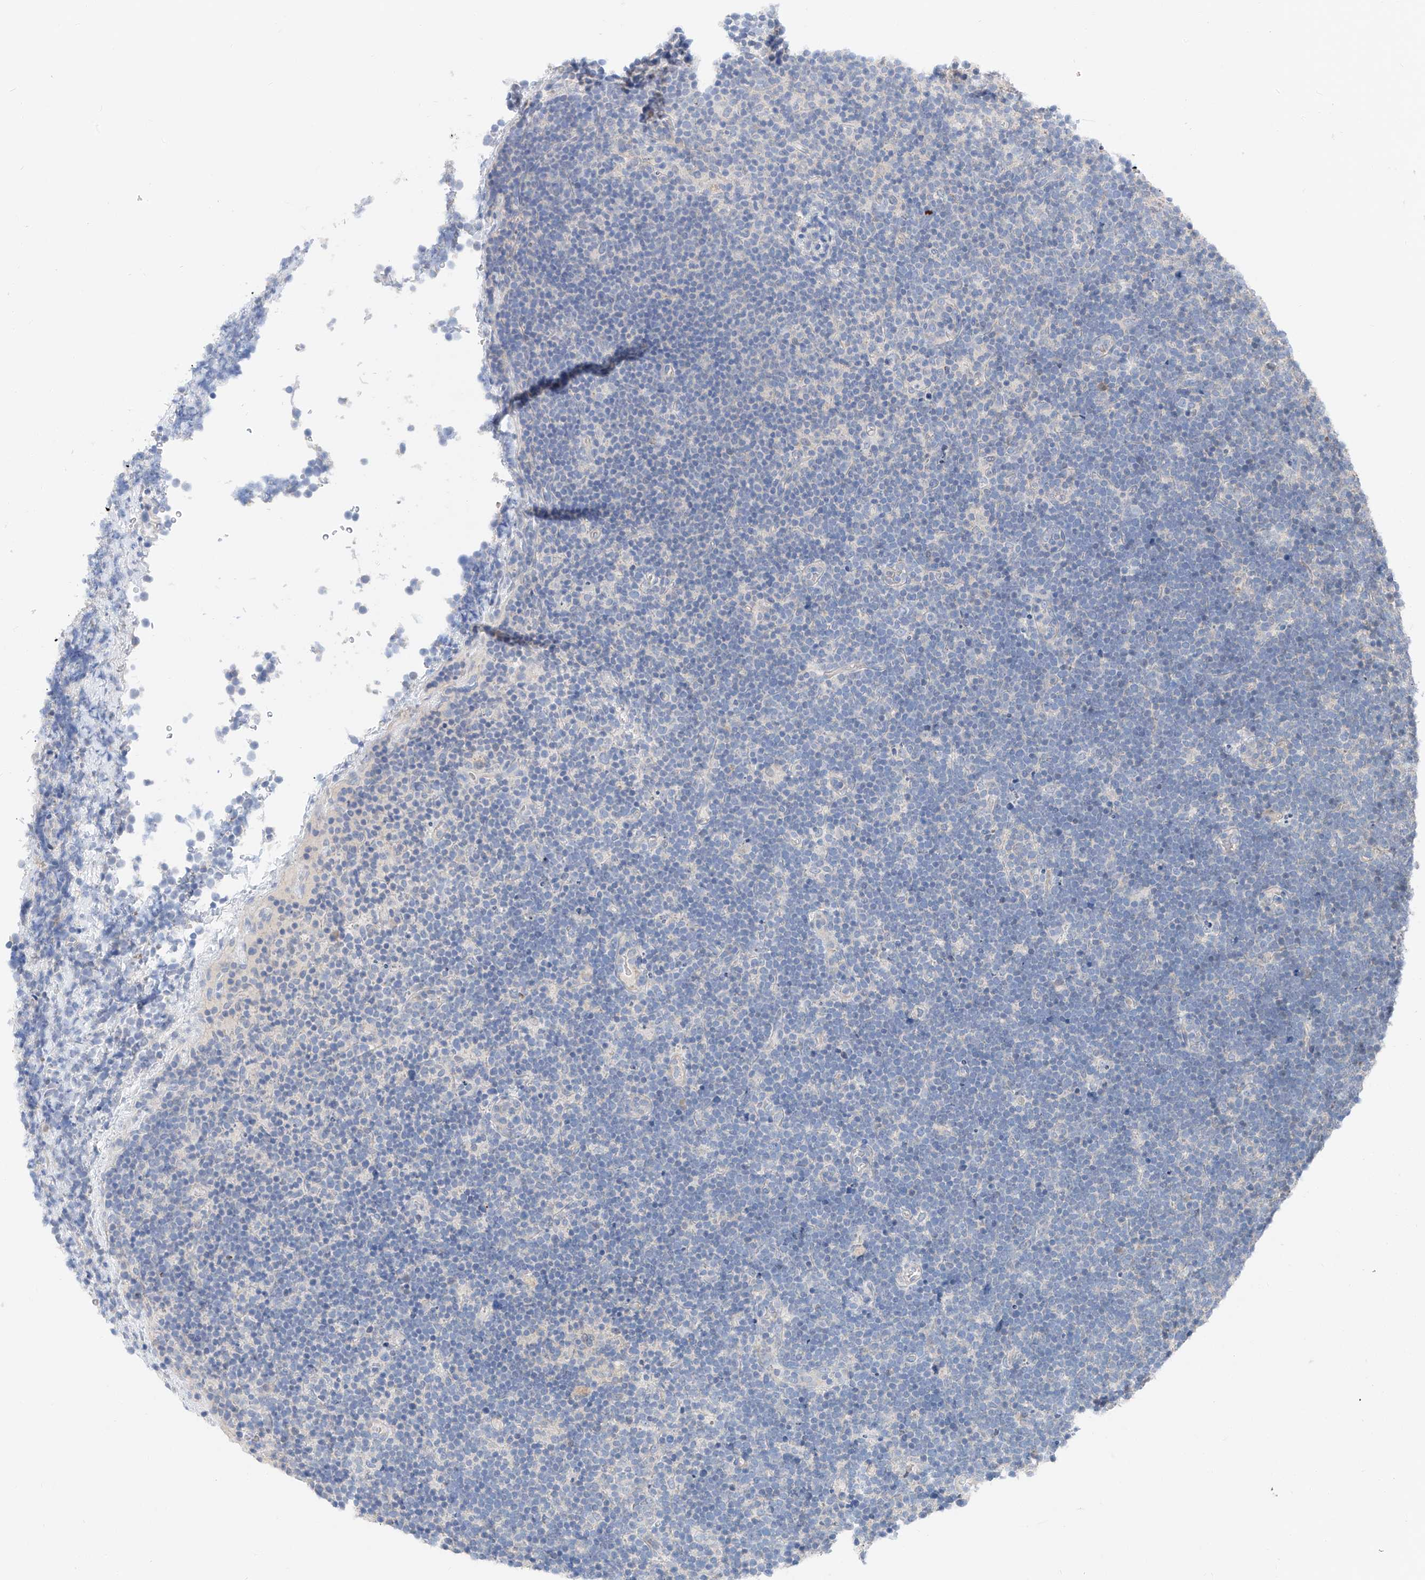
{"staining": {"intensity": "negative", "quantity": "none", "location": "none"}, "tissue": "lymphoma", "cell_type": "Tumor cells", "image_type": "cancer", "snomed": [{"axis": "morphology", "description": "Malignant lymphoma, non-Hodgkin's type, High grade"}, {"axis": "topography", "description": "Lymph node"}], "caption": "This is a histopathology image of immunohistochemistry staining of malignant lymphoma, non-Hodgkin's type (high-grade), which shows no staining in tumor cells. (DAB IHC with hematoxylin counter stain).", "gene": "FUCA2", "patient": {"sex": "male", "age": 13}}